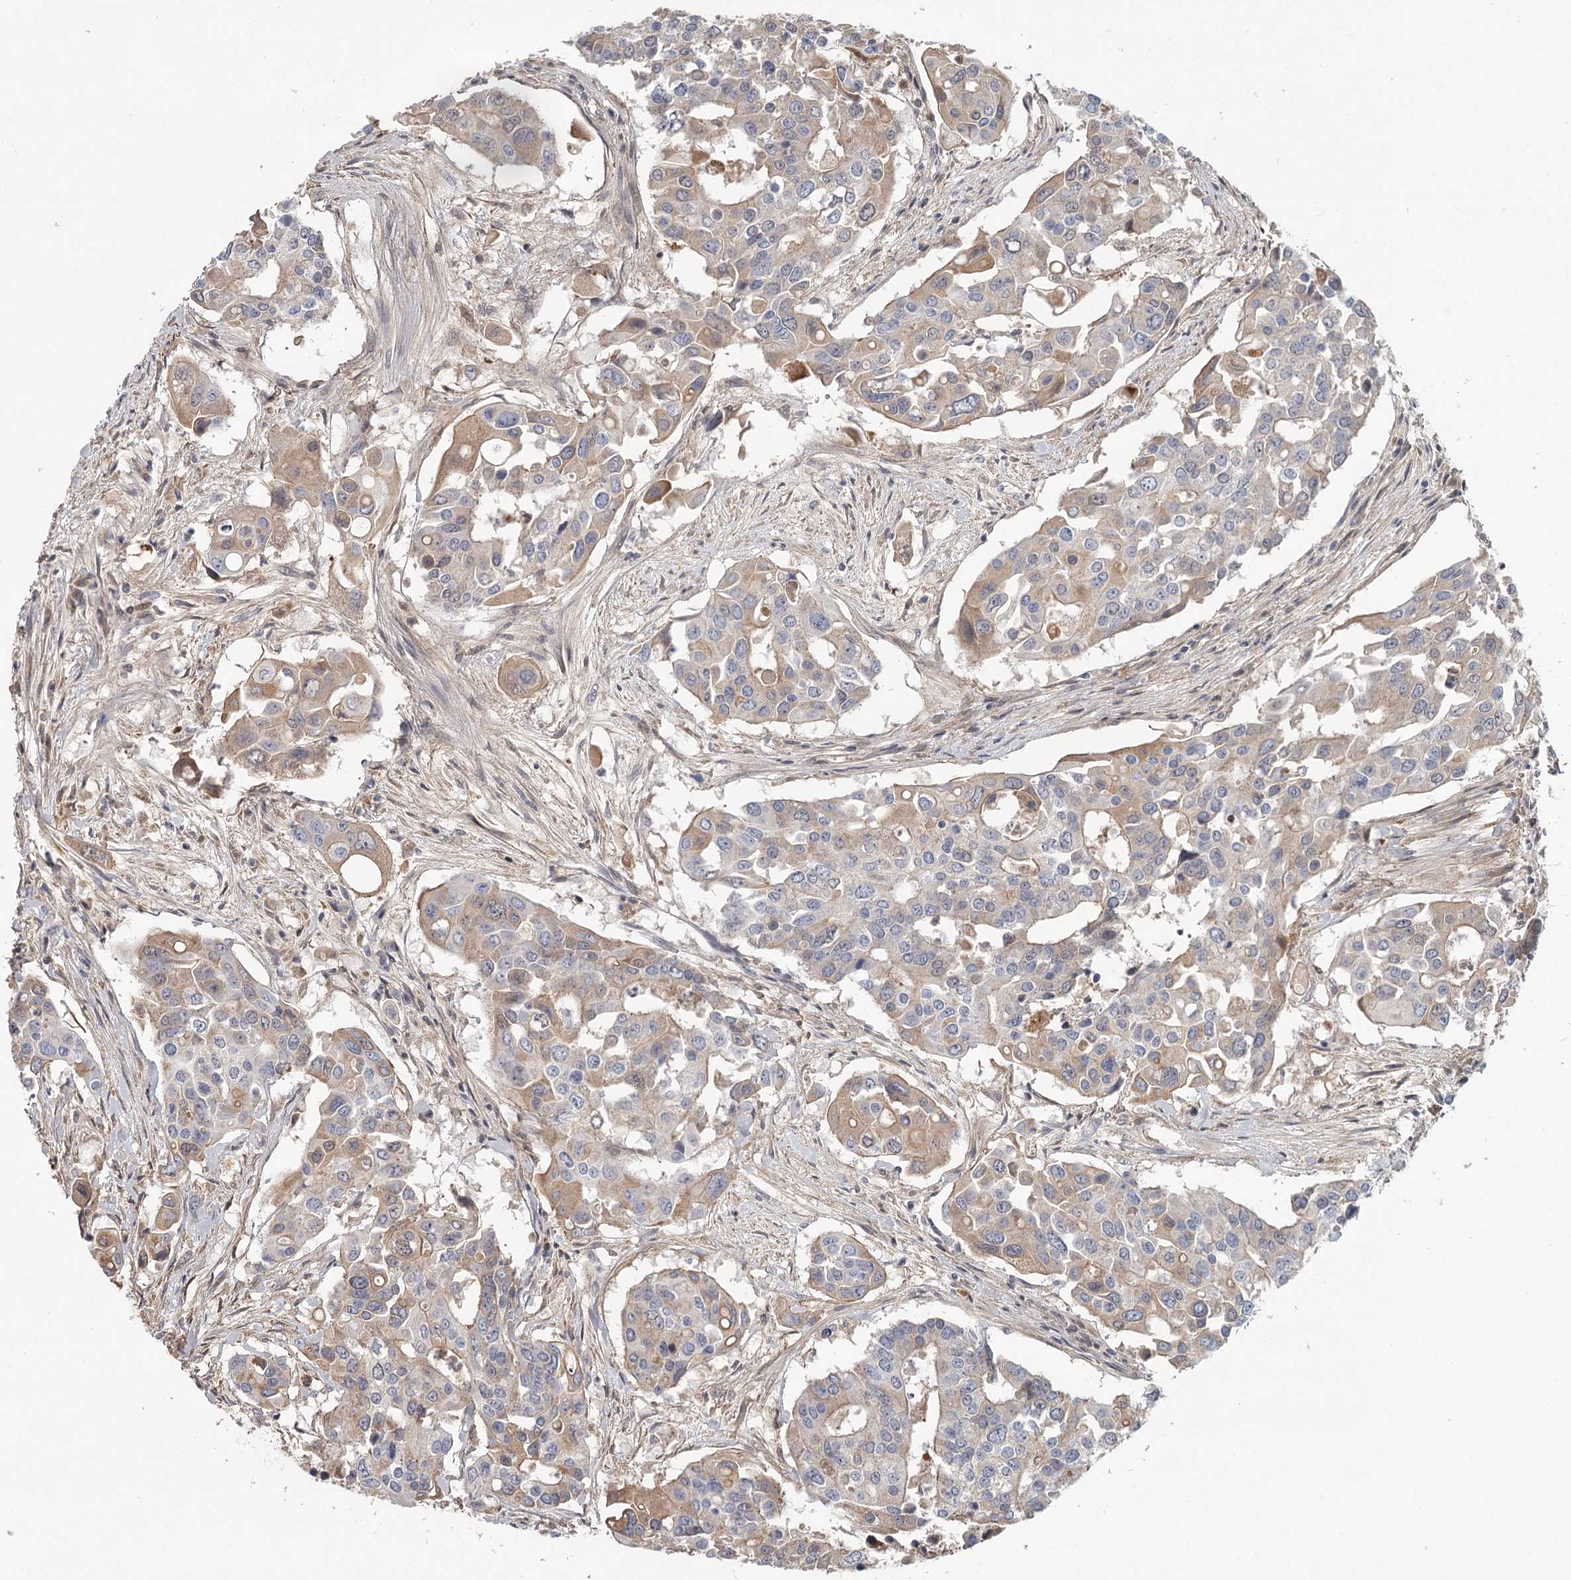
{"staining": {"intensity": "moderate", "quantity": "<25%", "location": "cytoplasmic/membranous"}, "tissue": "colorectal cancer", "cell_type": "Tumor cells", "image_type": "cancer", "snomed": [{"axis": "morphology", "description": "Adenocarcinoma, NOS"}, {"axis": "topography", "description": "Colon"}], "caption": "IHC histopathology image of neoplastic tissue: adenocarcinoma (colorectal) stained using IHC reveals low levels of moderate protein expression localized specifically in the cytoplasmic/membranous of tumor cells, appearing as a cytoplasmic/membranous brown color.", "gene": "DHRS9", "patient": {"sex": "male", "age": 77}}